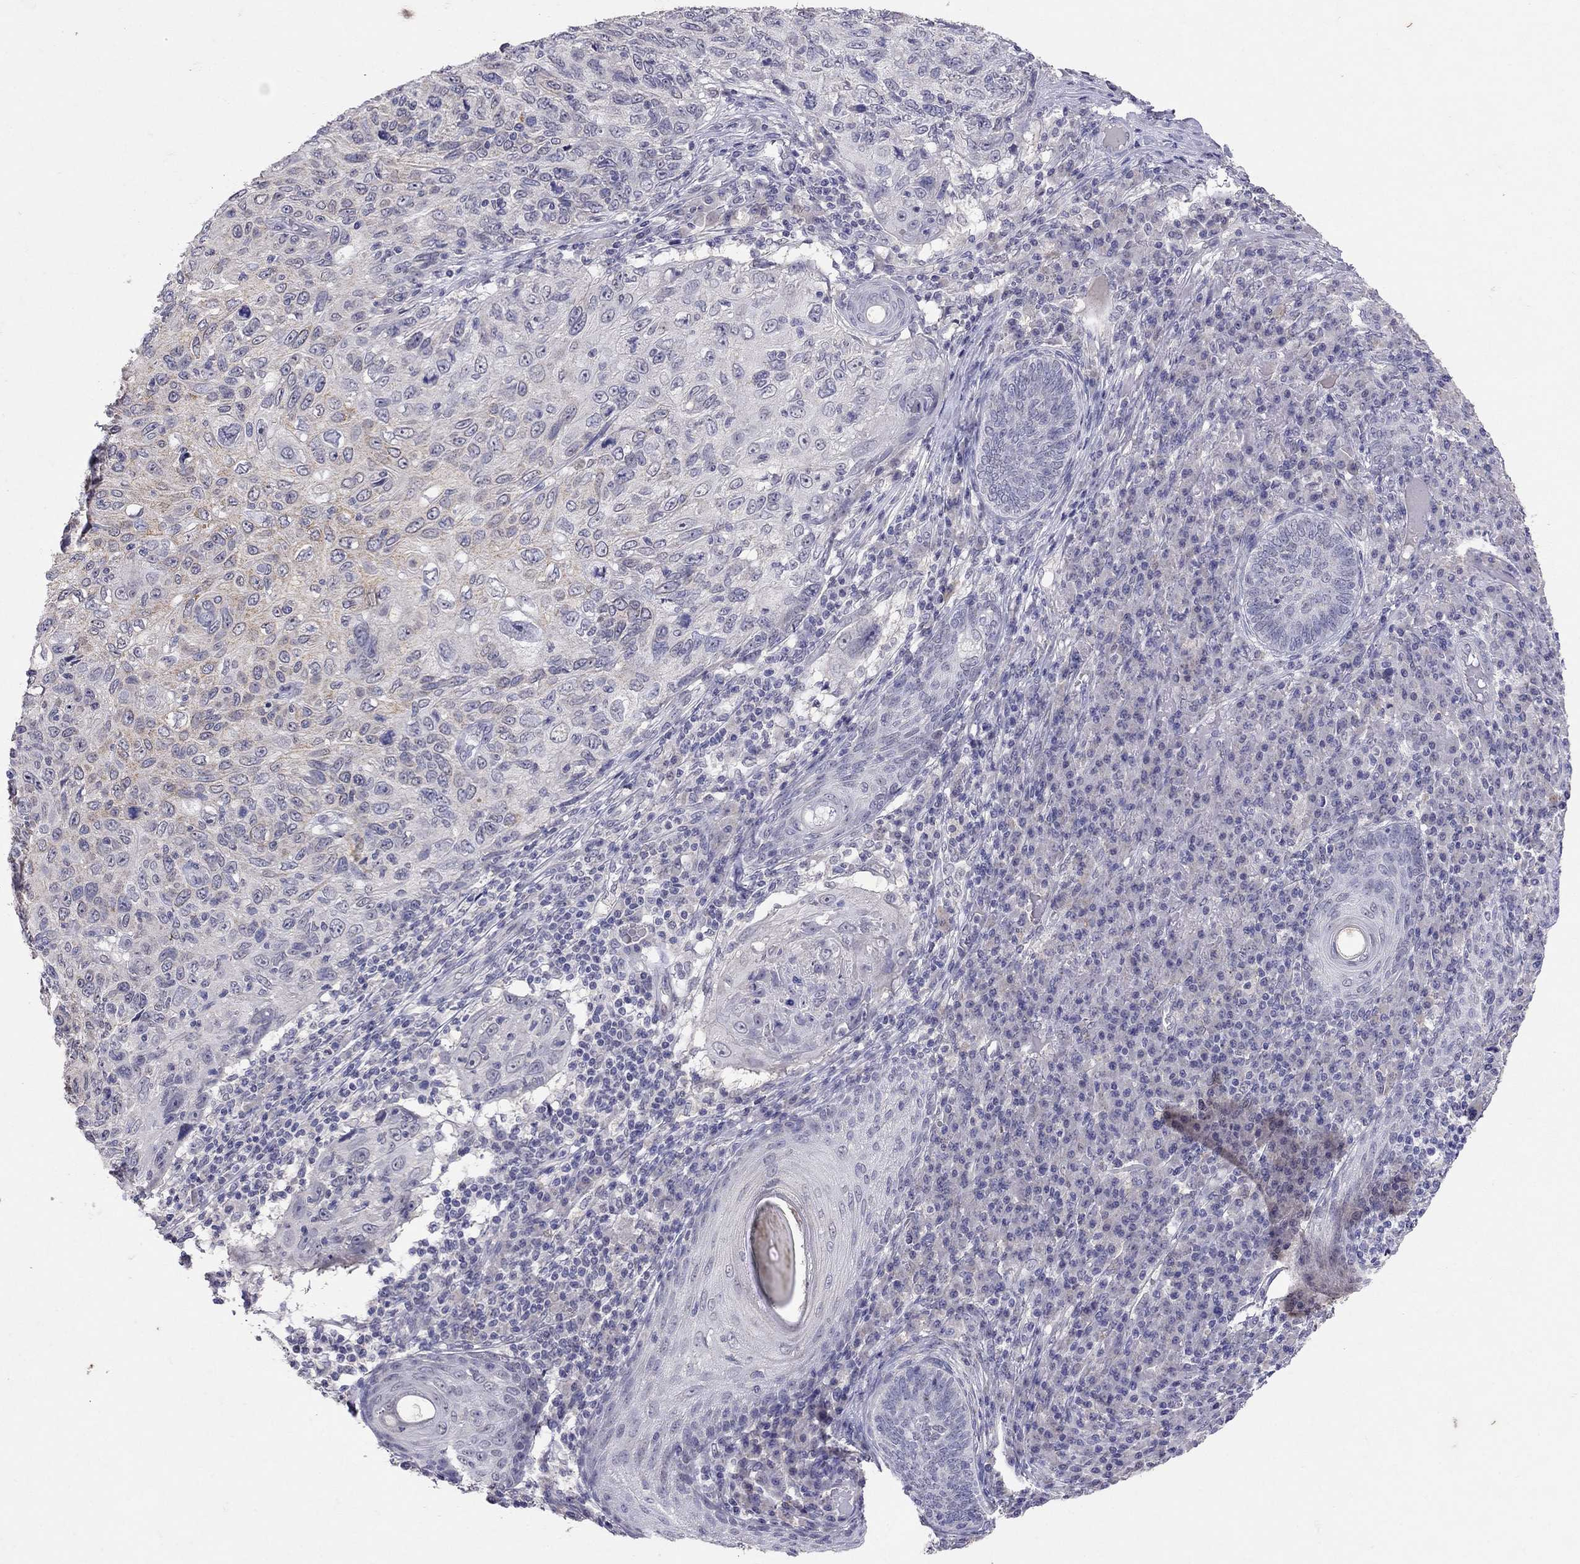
{"staining": {"intensity": "negative", "quantity": "none", "location": "none"}, "tissue": "skin cancer", "cell_type": "Tumor cells", "image_type": "cancer", "snomed": [{"axis": "morphology", "description": "Squamous cell carcinoma, NOS"}, {"axis": "topography", "description": "Skin"}], "caption": "High magnification brightfield microscopy of squamous cell carcinoma (skin) stained with DAB (brown) and counterstained with hematoxylin (blue): tumor cells show no significant expression.", "gene": "FST", "patient": {"sex": "male", "age": 92}}